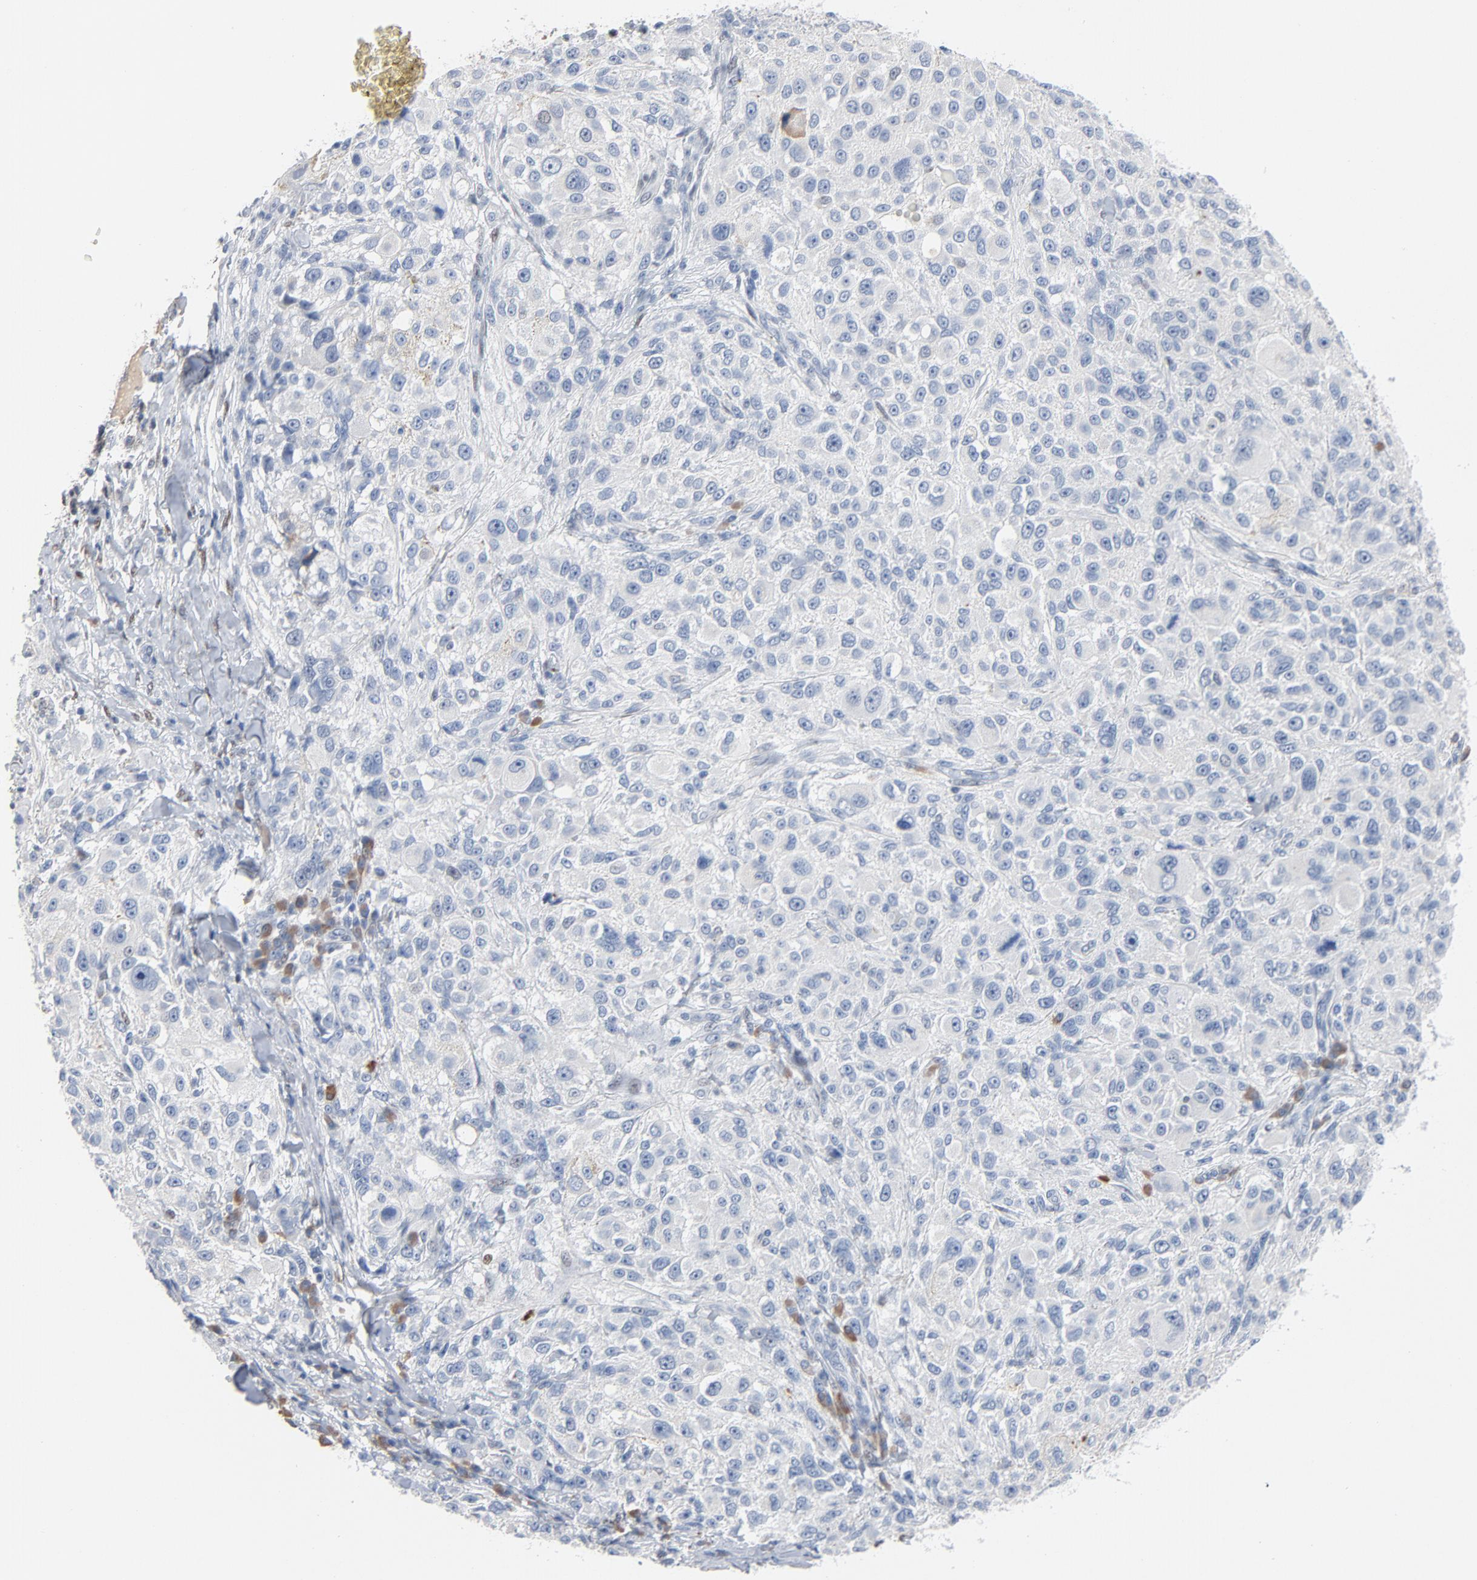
{"staining": {"intensity": "negative", "quantity": "none", "location": "none"}, "tissue": "melanoma", "cell_type": "Tumor cells", "image_type": "cancer", "snomed": [{"axis": "morphology", "description": "Necrosis, NOS"}, {"axis": "morphology", "description": "Malignant melanoma, NOS"}, {"axis": "topography", "description": "Skin"}], "caption": "Human malignant melanoma stained for a protein using immunohistochemistry (IHC) exhibits no expression in tumor cells.", "gene": "FOXP1", "patient": {"sex": "female", "age": 87}}